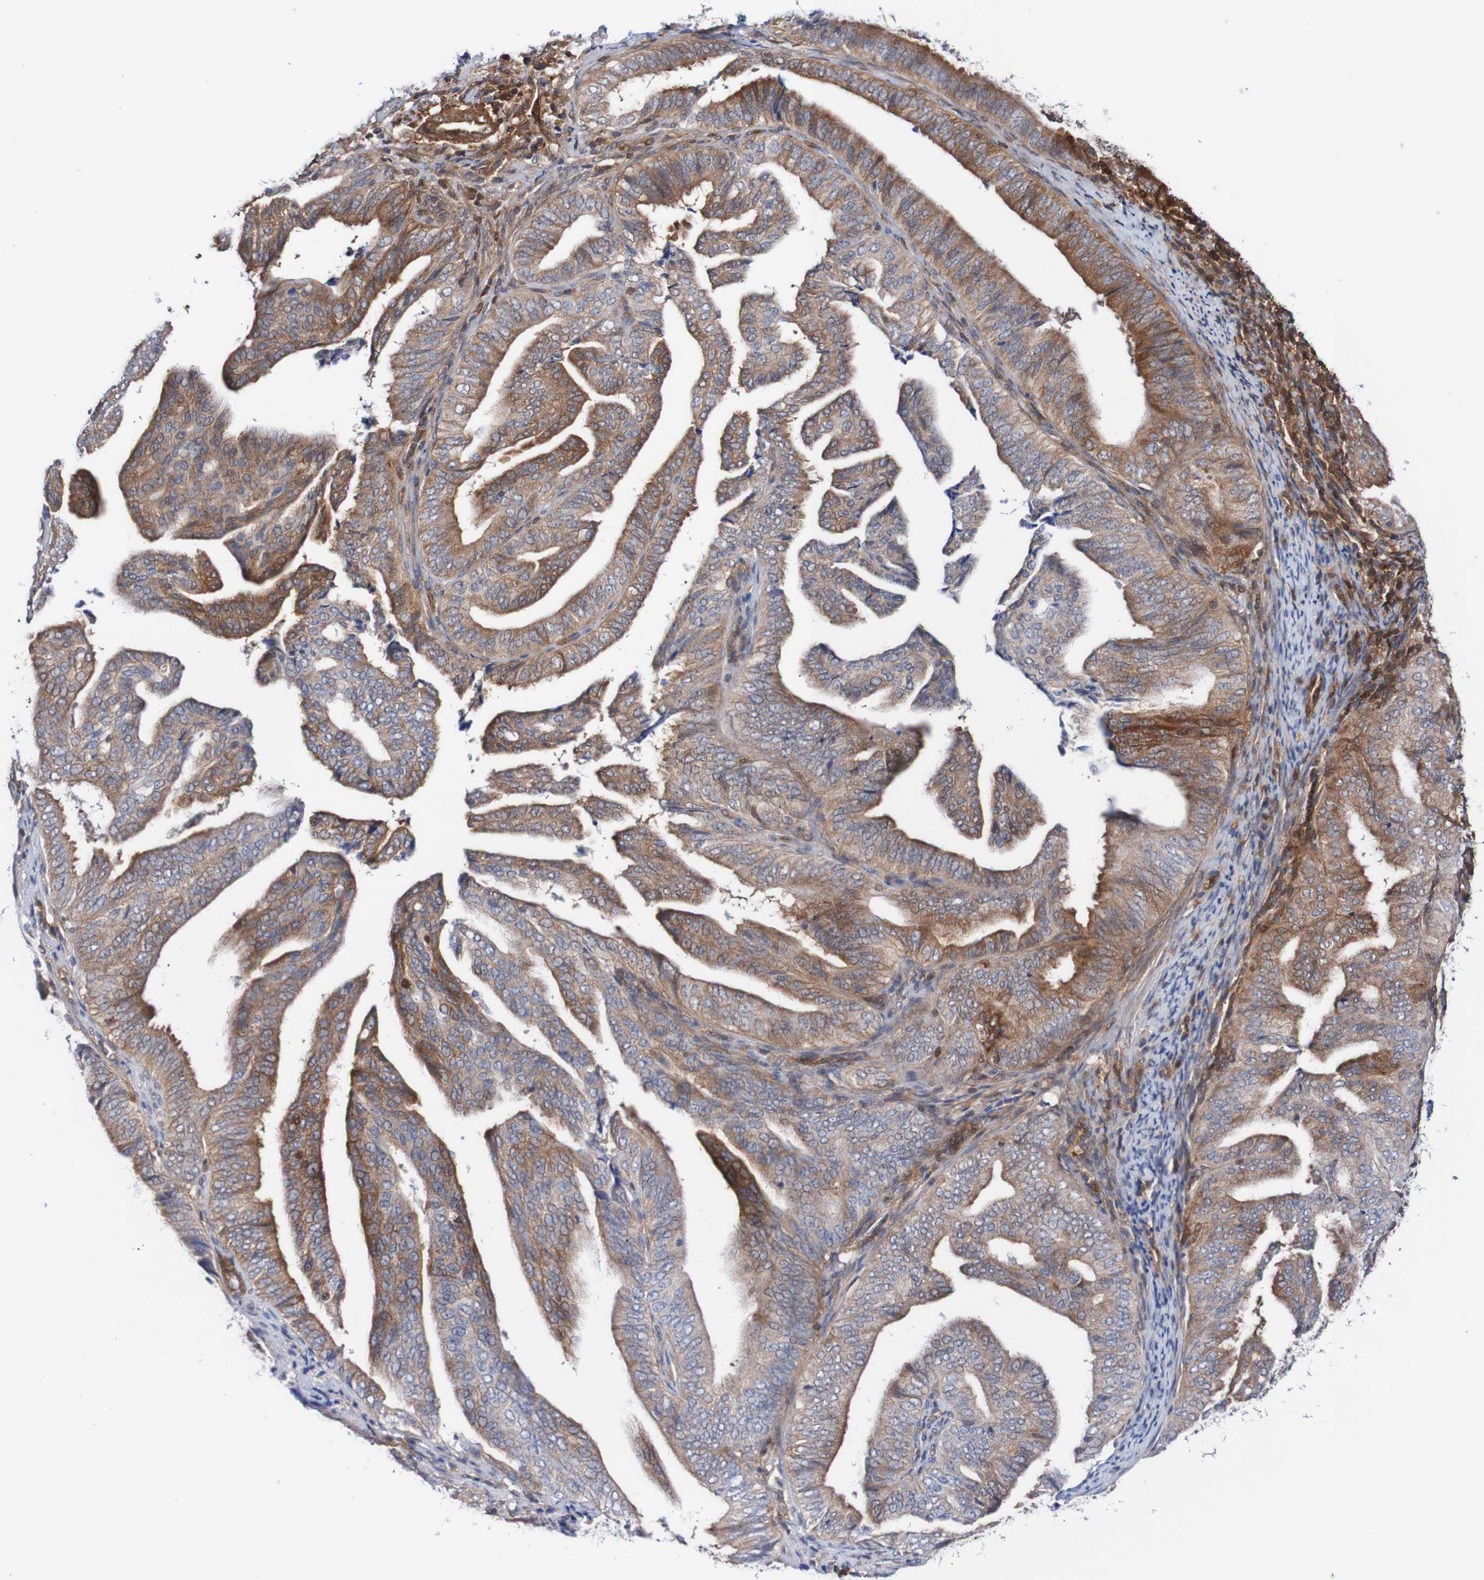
{"staining": {"intensity": "weak", "quantity": "25%-75%", "location": "cytoplasmic/membranous"}, "tissue": "endometrial cancer", "cell_type": "Tumor cells", "image_type": "cancer", "snomed": [{"axis": "morphology", "description": "Adenocarcinoma, NOS"}, {"axis": "topography", "description": "Endometrium"}], "caption": "Immunohistochemical staining of adenocarcinoma (endometrial) shows low levels of weak cytoplasmic/membranous staining in about 25%-75% of tumor cells. The staining was performed using DAB (3,3'-diaminobenzidine) to visualize the protein expression in brown, while the nuclei were stained in blue with hematoxylin (Magnification: 20x).", "gene": "RIGI", "patient": {"sex": "female", "age": 58}}